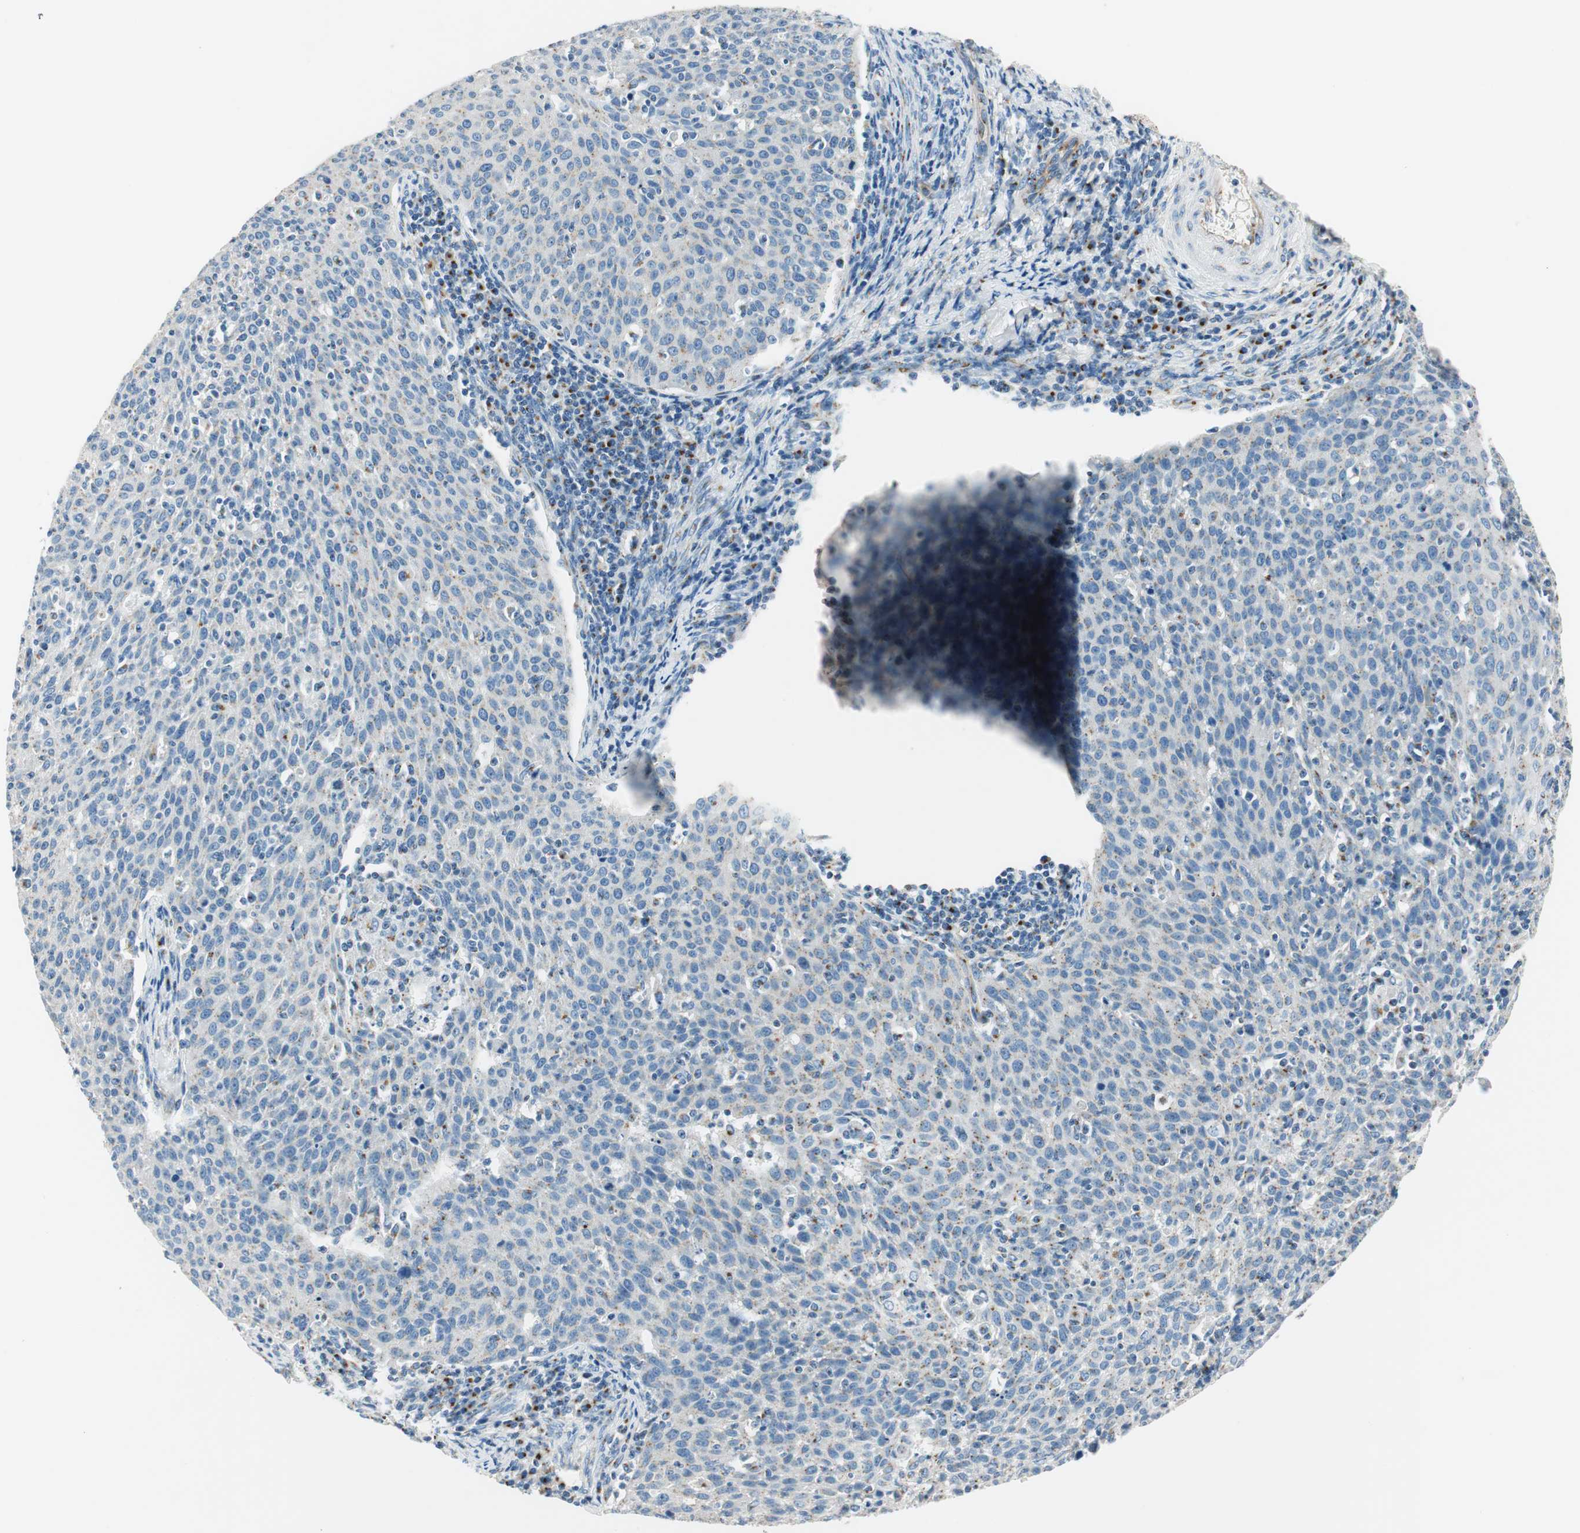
{"staining": {"intensity": "moderate", "quantity": "<25%", "location": "cytoplasmic/membranous"}, "tissue": "cervical cancer", "cell_type": "Tumor cells", "image_type": "cancer", "snomed": [{"axis": "morphology", "description": "Squamous cell carcinoma, NOS"}, {"axis": "topography", "description": "Cervix"}], "caption": "Immunohistochemical staining of human cervical squamous cell carcinoma demonstrates low levels of moderate cytoplasmic/membranous staining in approximately <25% of tumor cells.", "gene": "TMF1", "patient": {"sex": "female", "age": 38}}